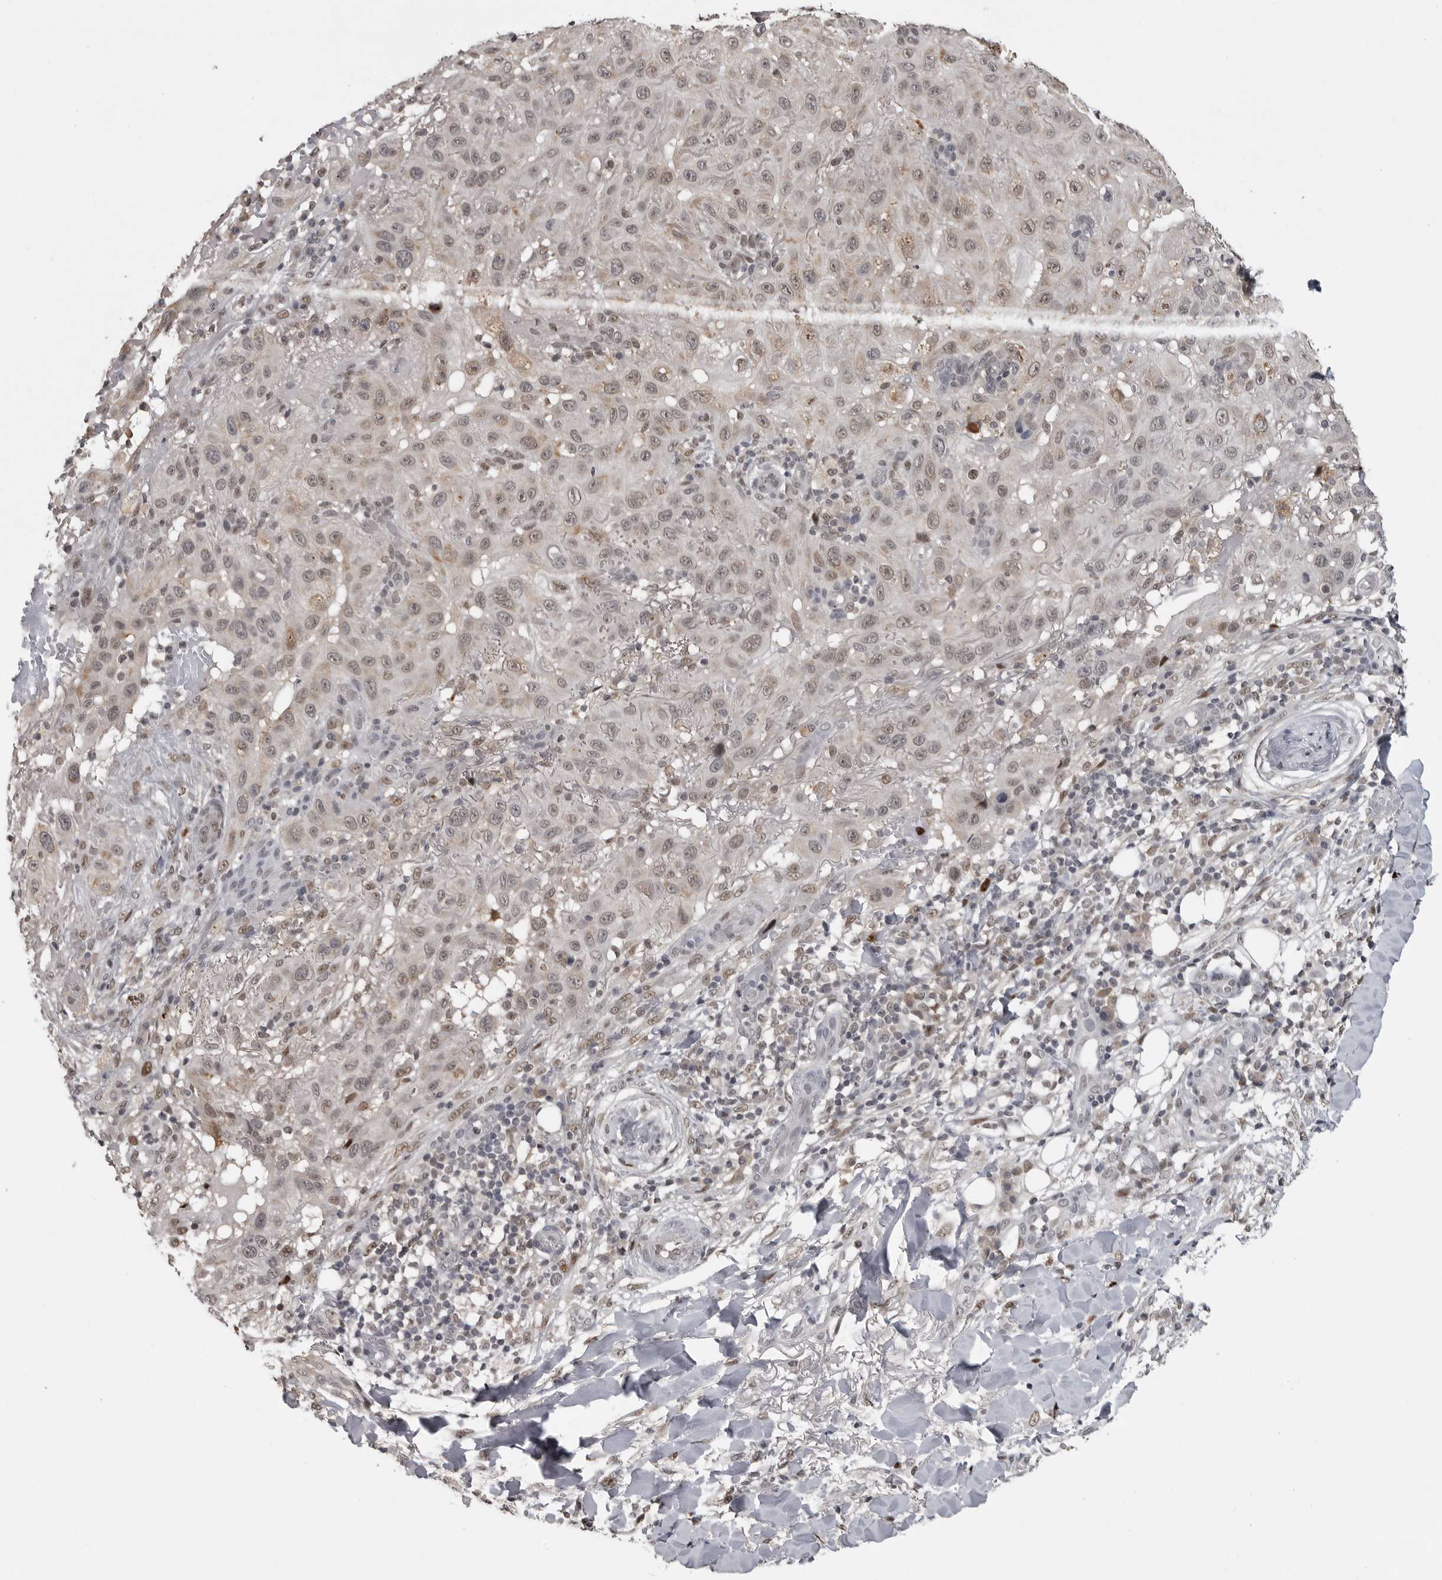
{"staining": {"intensity": "weak", "quantity": ">75%", "location": "nuclear"}, "tissue": "skin cancer", "cell_type": "Tumor cells", "image_type": "cancer", "snomed": [{"axis": "morphology", "description": "Normal tissue, NOS"}, {"axis": "morphology", "description": "Squamous cell carcinoma, NOS"}, {"axis": "topography", "description": "Skin"}], "caption": "Immunohistochemical staining of squamous cell carcinoma (skin) exhibits low levels of weak nuclear positivity in approximately >75% of tumor cells.", "gene": "C8orf58", "patient": {"sex": "female", "age": 96}}